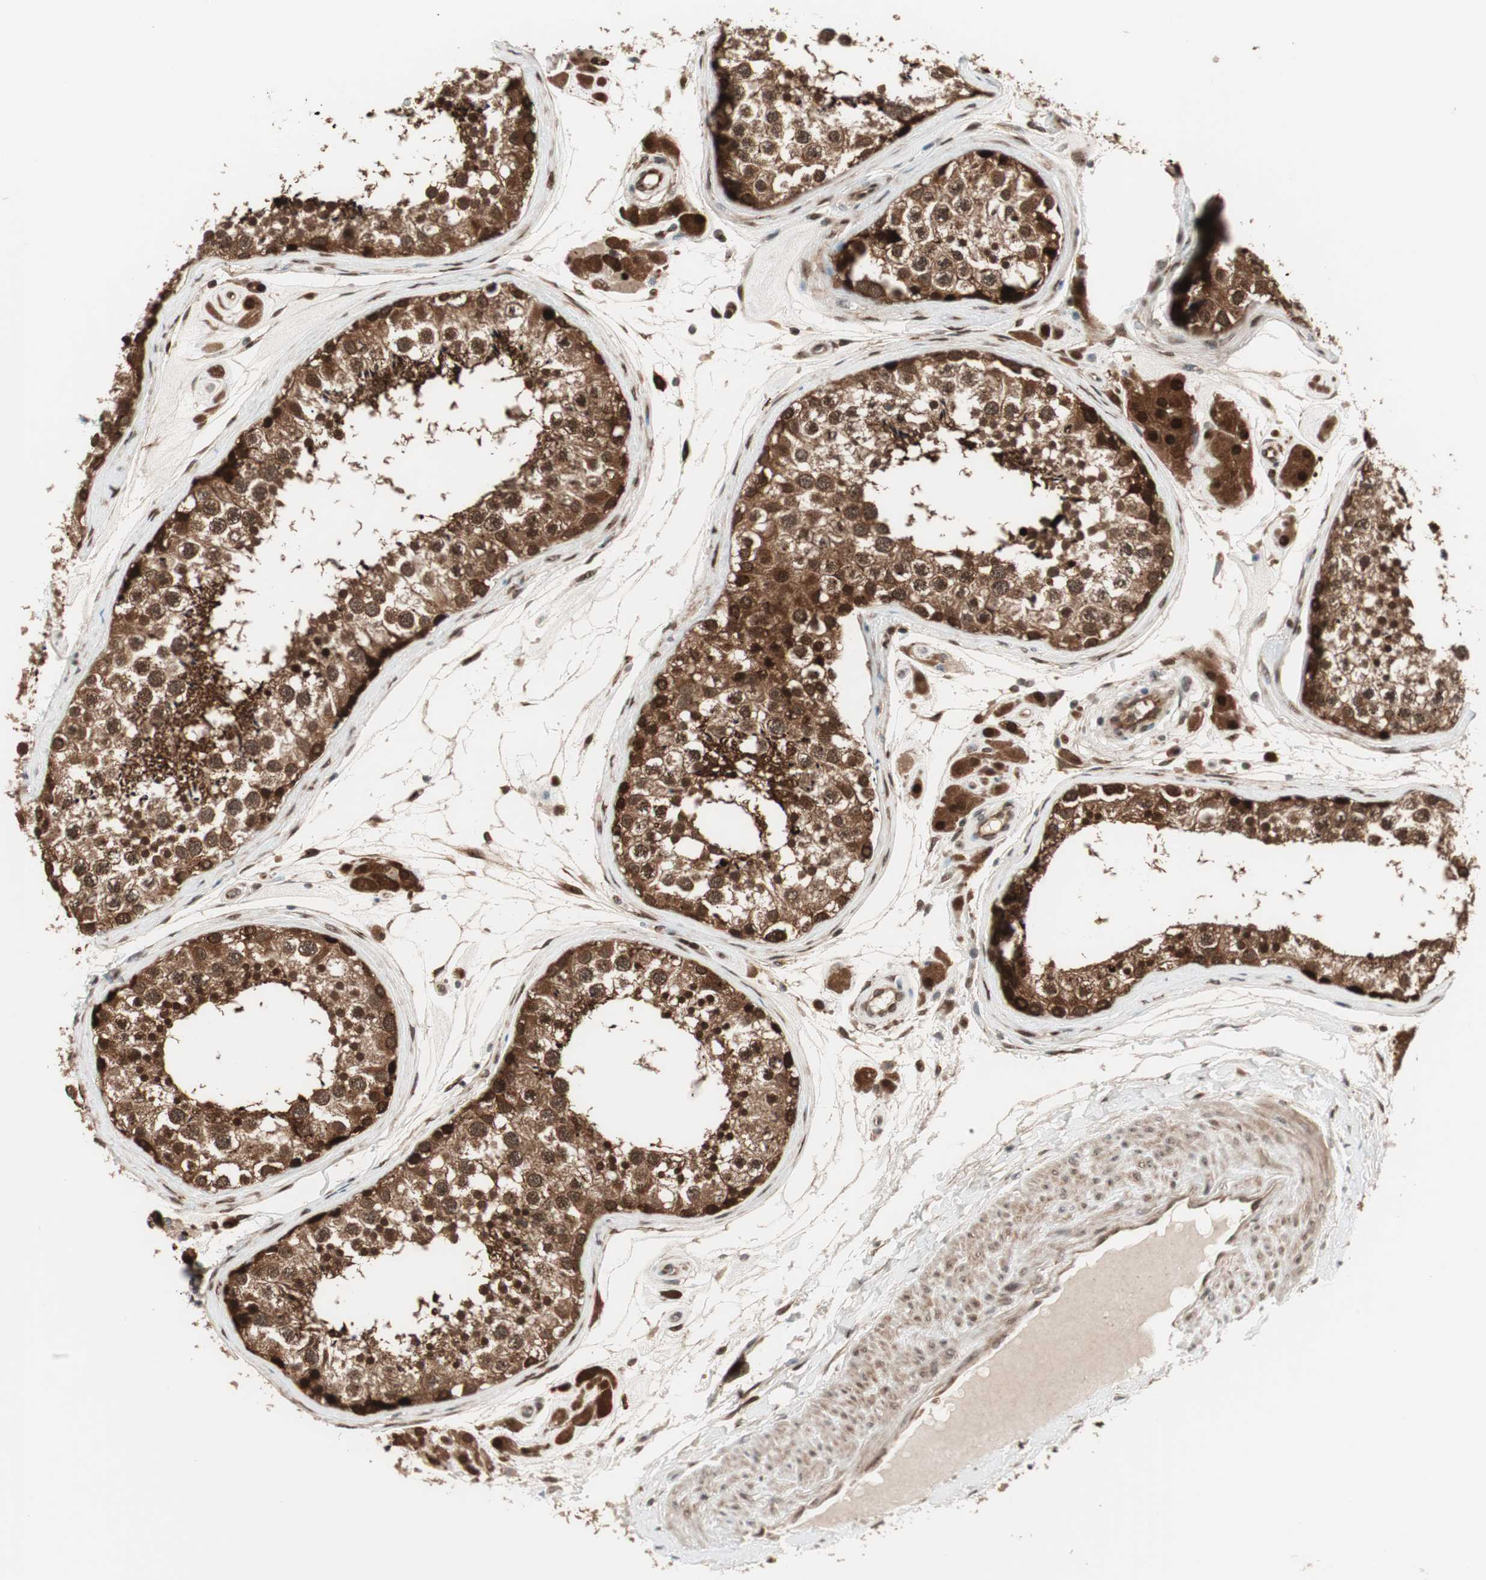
{"staining": {"intensity": "strong", "quantity": ">75%", "location": "cytoplasmic/membranous,nuclear"}, "tissue": "testis", "cell_type": "Cells in seminiferous ducts", "image_type": "normal", "snomed": [{"axis": "morphology", "description": "Normal tissue, NOS"}, {"axis": "topography", "description": "Testis"}], "caption": "Immunohistochemical staining of normal testis exhibits >75% levels of strong cytoplasmic/membranous,nuclear protein expression in approximately >75% of cells in seminiferous ducts. The staining was performed using DAB, with brown indicating positive protein expression. Nuclei are stained blue with hematoxylin.", "gene": "PRKG2", "patient": {"sex": "male", "age": 46}}